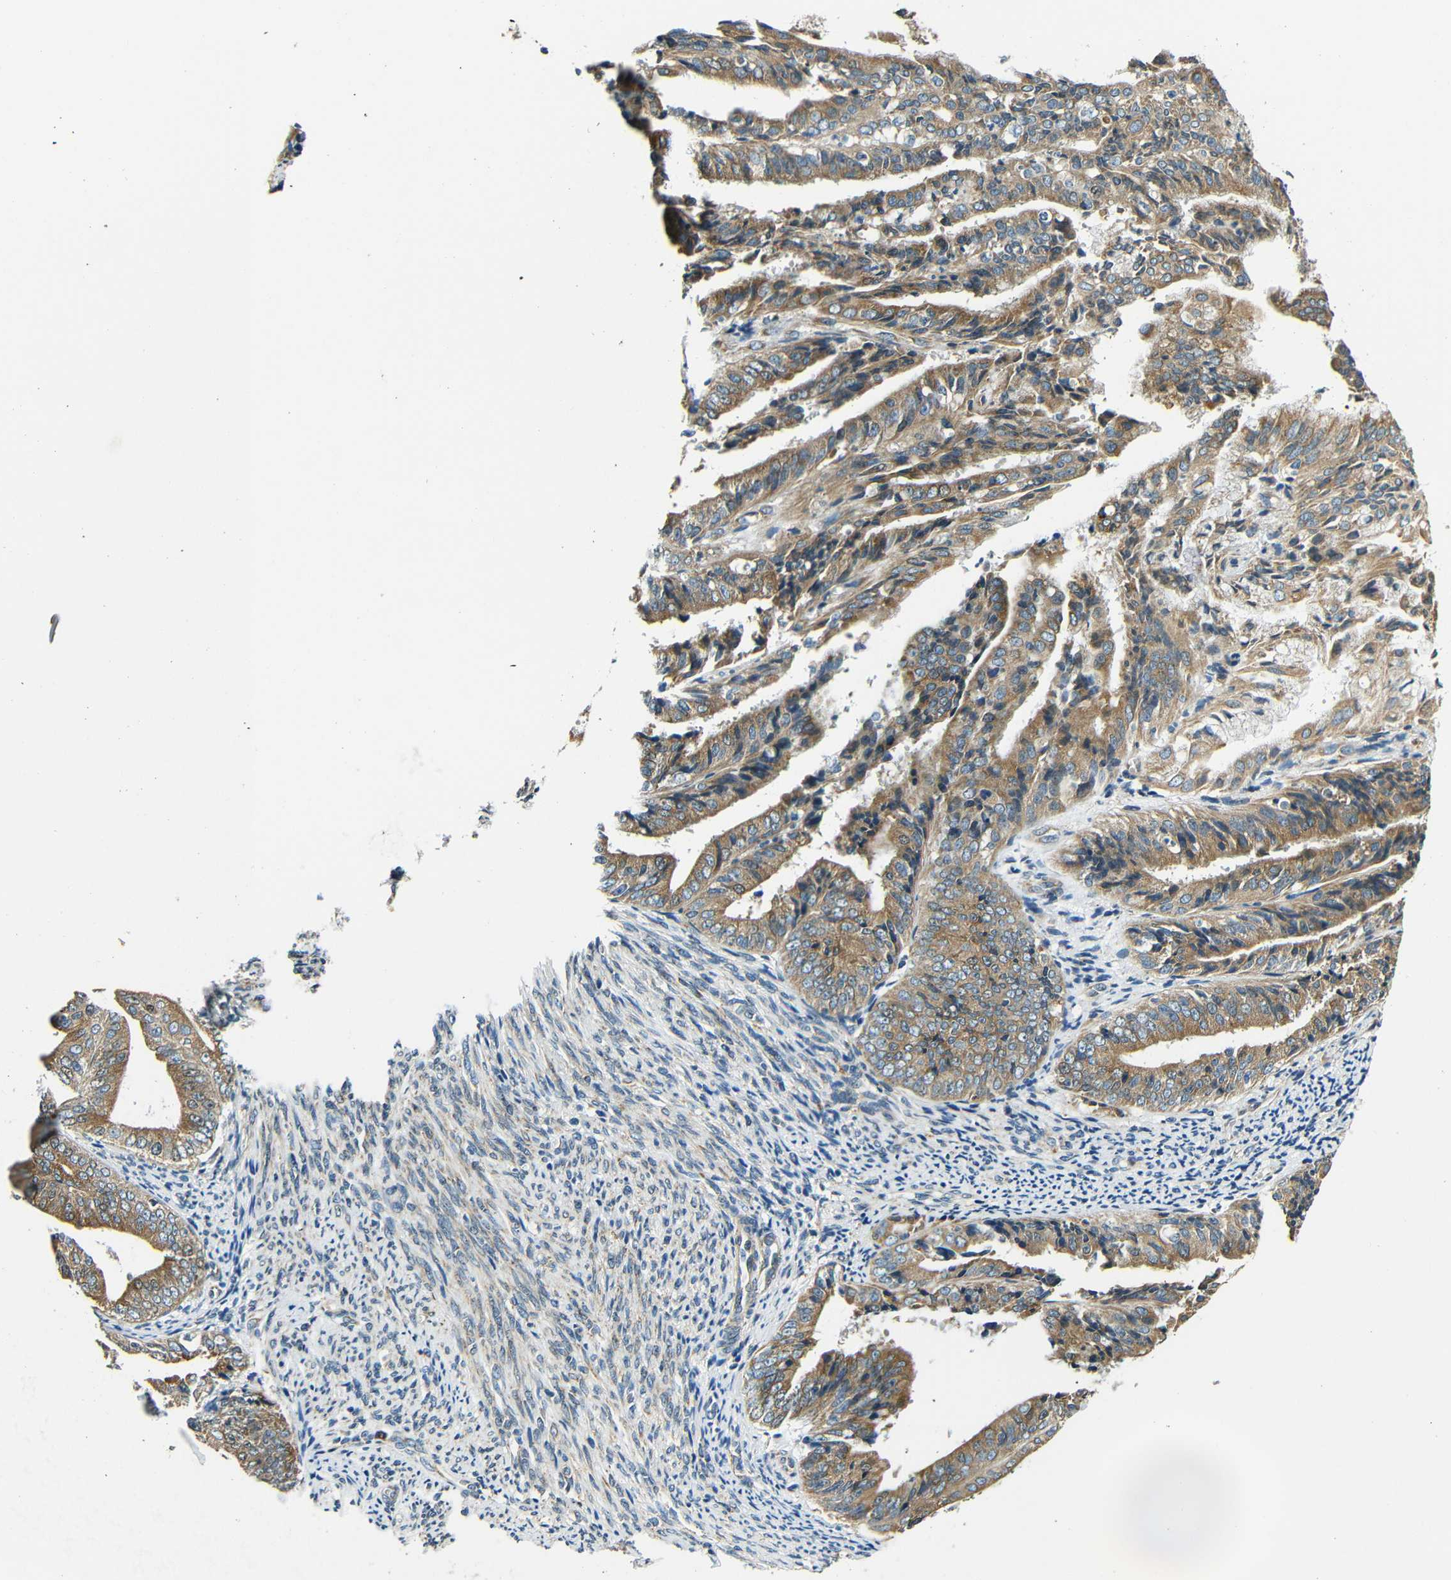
{"staining": {"intensity": "moderate", "quantity": ">75%", "location": "cytoplasmic/membranous"}, "tissue": "endometrial cancer", "cell_type": "Tumor cells", "image_type": "cancer", "snomed": [{"axis": "morphology", "description": "Adenocarcinoma, NOS"}, {"axis": "topography", "description": "Endometrium"}], "caption": "Immunohistochemical staining of human endometrial cancer (adenocarcinoma) reveals medium levels of moderate cytoplasmic/membranous protein staining in about >75% of tumor cells.", "gene": "VAPB", "patient": {"sex": "female", "age": 63}}